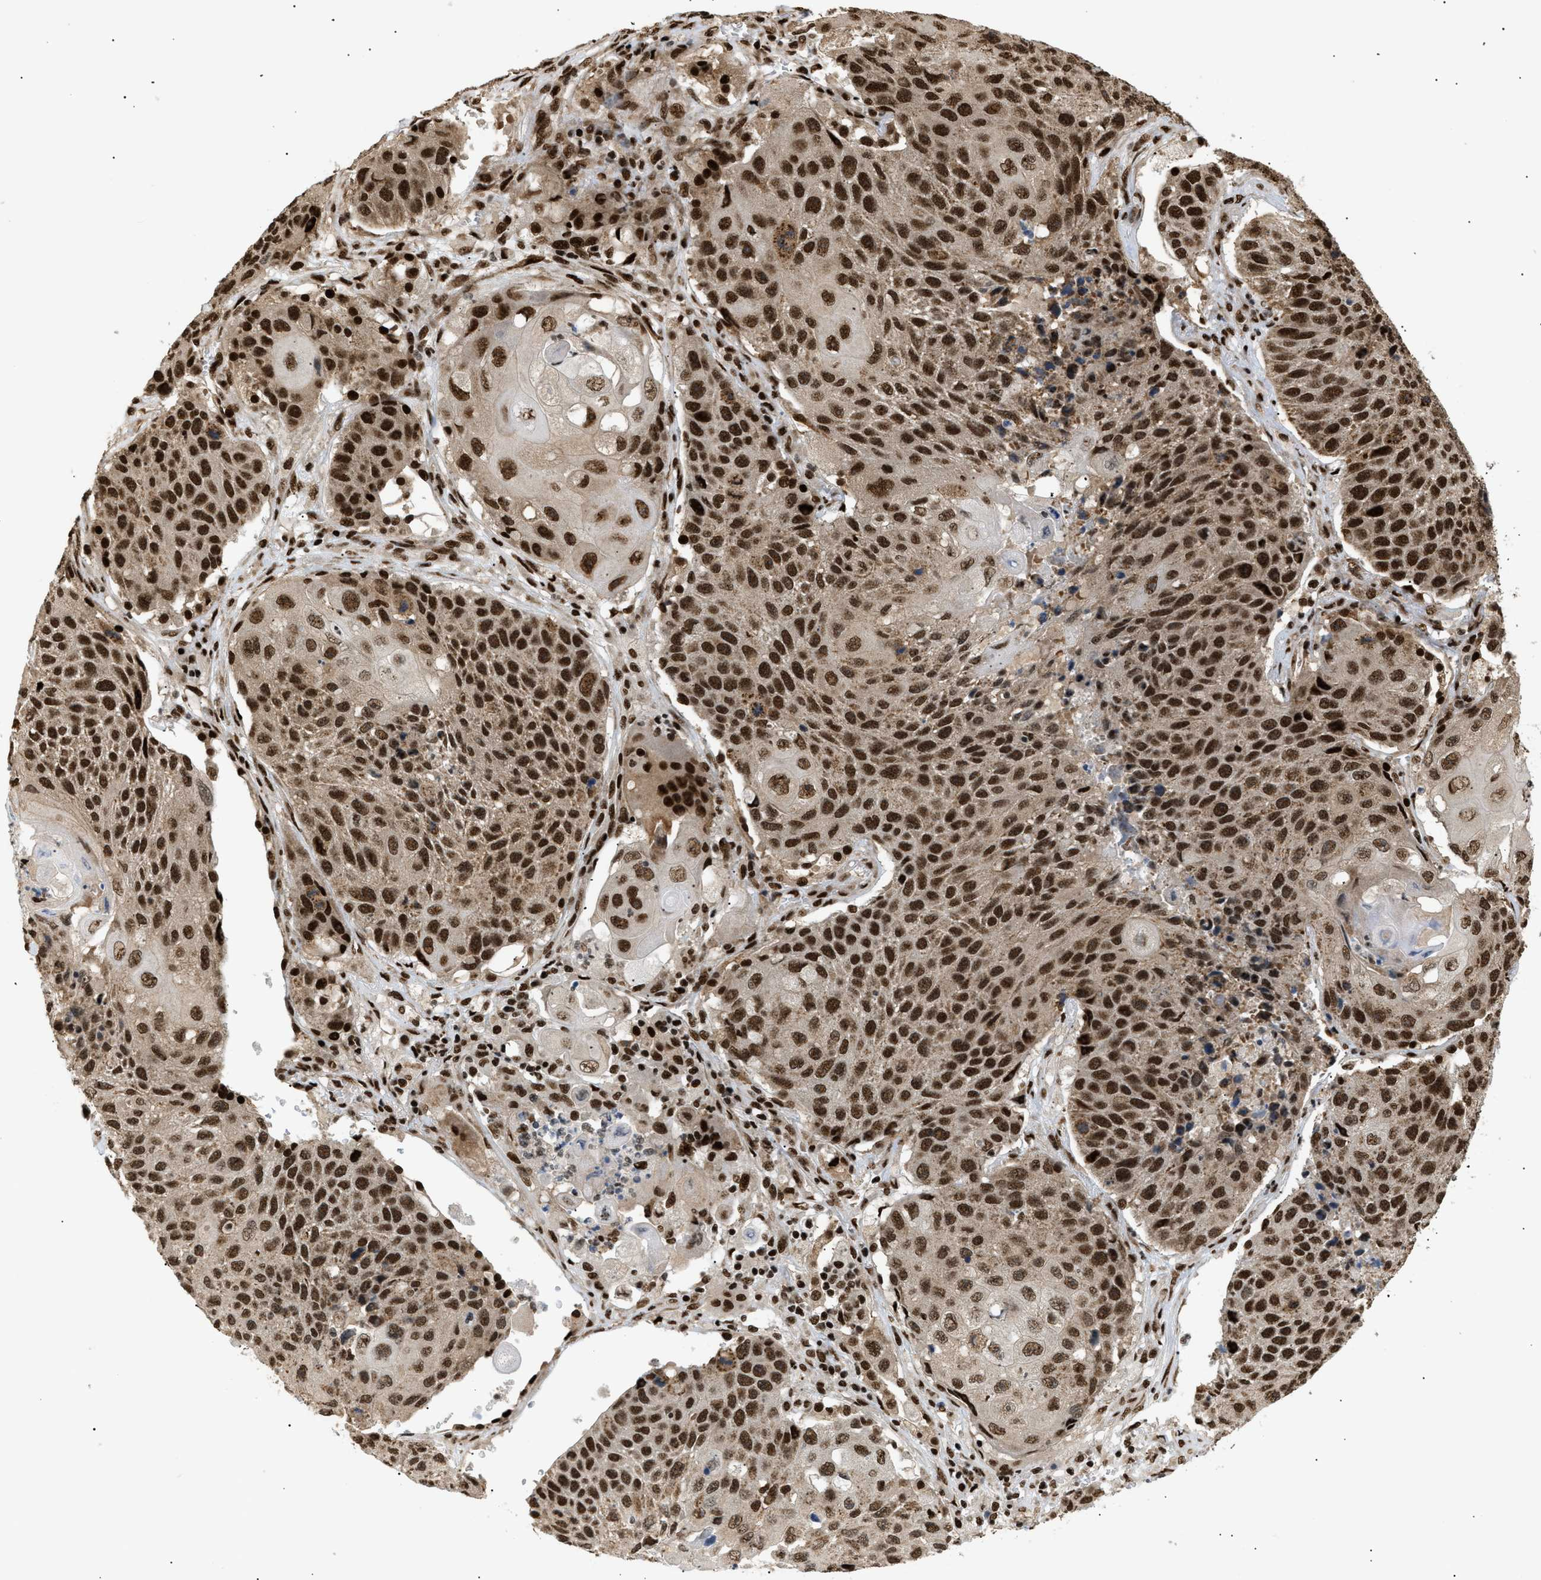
{"staining": {"intensity": "strong", "quantity": ">75%", "location": "nuclear"}, "tissue": "lung cancer", "cell_type": "Tumor cells", "image_type": "cancer", "snomed": [{"axis": "morphology", "description": "Squamous cell carcinoma, NOS"}, {"axis": "topography", "description": "Lung"}], "caption": "IHC micrograph of squamous cell carcinoma (lung) stained for a protein (brown), which displays high levels of strong nuclear staining in approximately >75% of tumor cells.", "gene": "RBM5", "patient": {"sex": "male", "age": 61}}